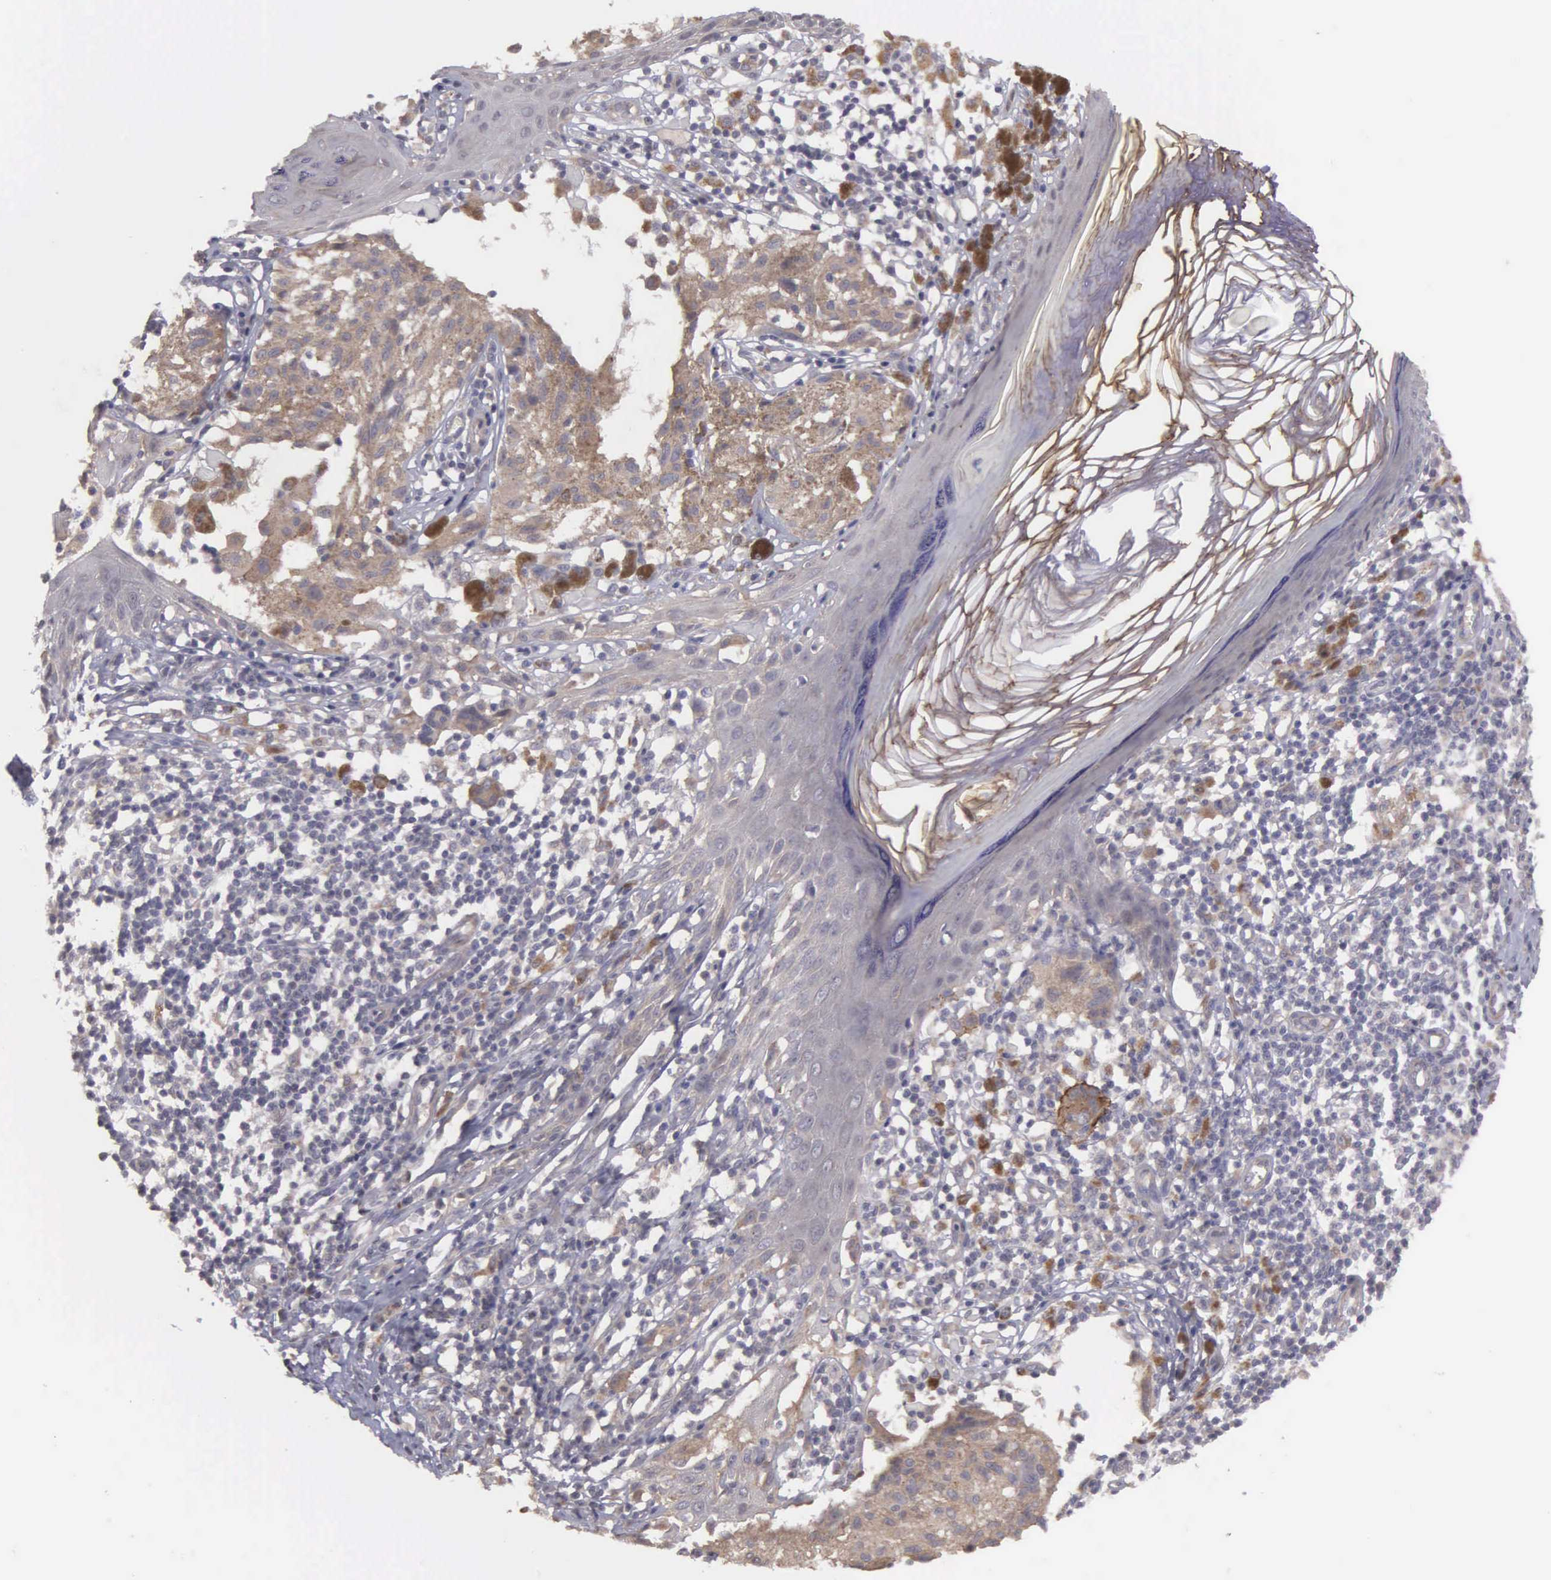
{"staining": {"intensity": "moderate", "quantity": ">75%", "location": "cytoplasmic/membranous"}, "tissue": "melanoma", "cell_type": "Tumor cells", "image_type": "cancer", "snomed": [{"axis": "morphology", "description": "Malignant melanoma, NOS"}, {"axis": "topography", "description": "Skin"}], "caption": "Melanoma stained with a brown dye reveals moderate cytoplasmic/membranous positive expression in approximately >75% of tumor cells.", "gene": "RTL10", "patient": {"sex": "male", "age": 36}}